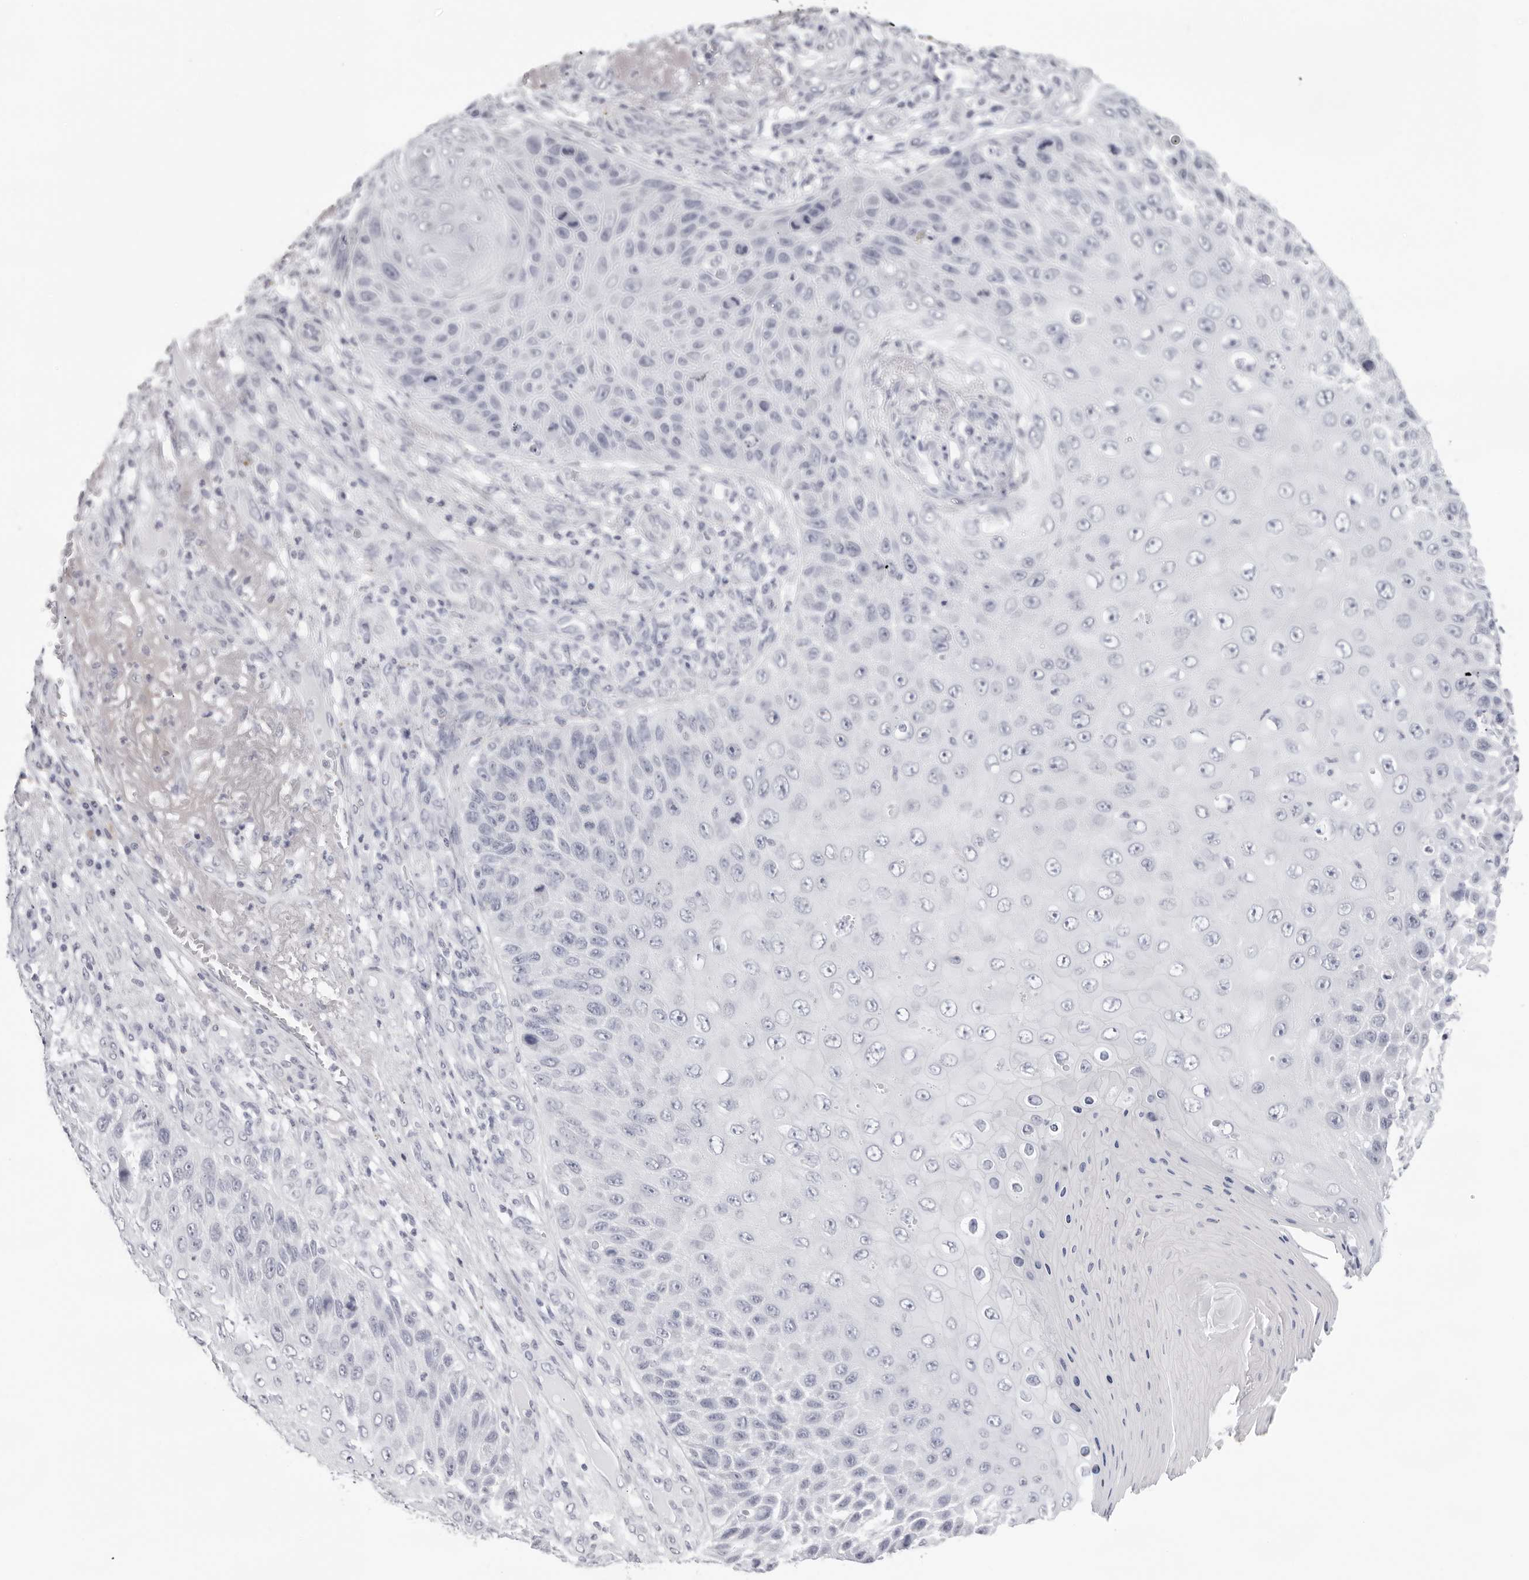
{"staining": {"intensity": "negative", "quantity": "none", "location": "none"}, "tissue": "skin cancer", "cell_type": "Tumor cells", "image_type": "cancer", "snomed": [{"axis": "morphology", "description": "Squamous cell carcinoma, NOS"}, {"axis": "topography", "description": "Skin"}], "caption": "DAB (3,3'-diaminobenzidine) immunohistochemical staining of skin squamous cell carcinoma exhibits no significant staining in tumor cells. (DAB (3,3'-diaminobenzidine) IHC, high magnification).", "gene": "INSL3", "patient": {"sex": "female", "age": 88}}